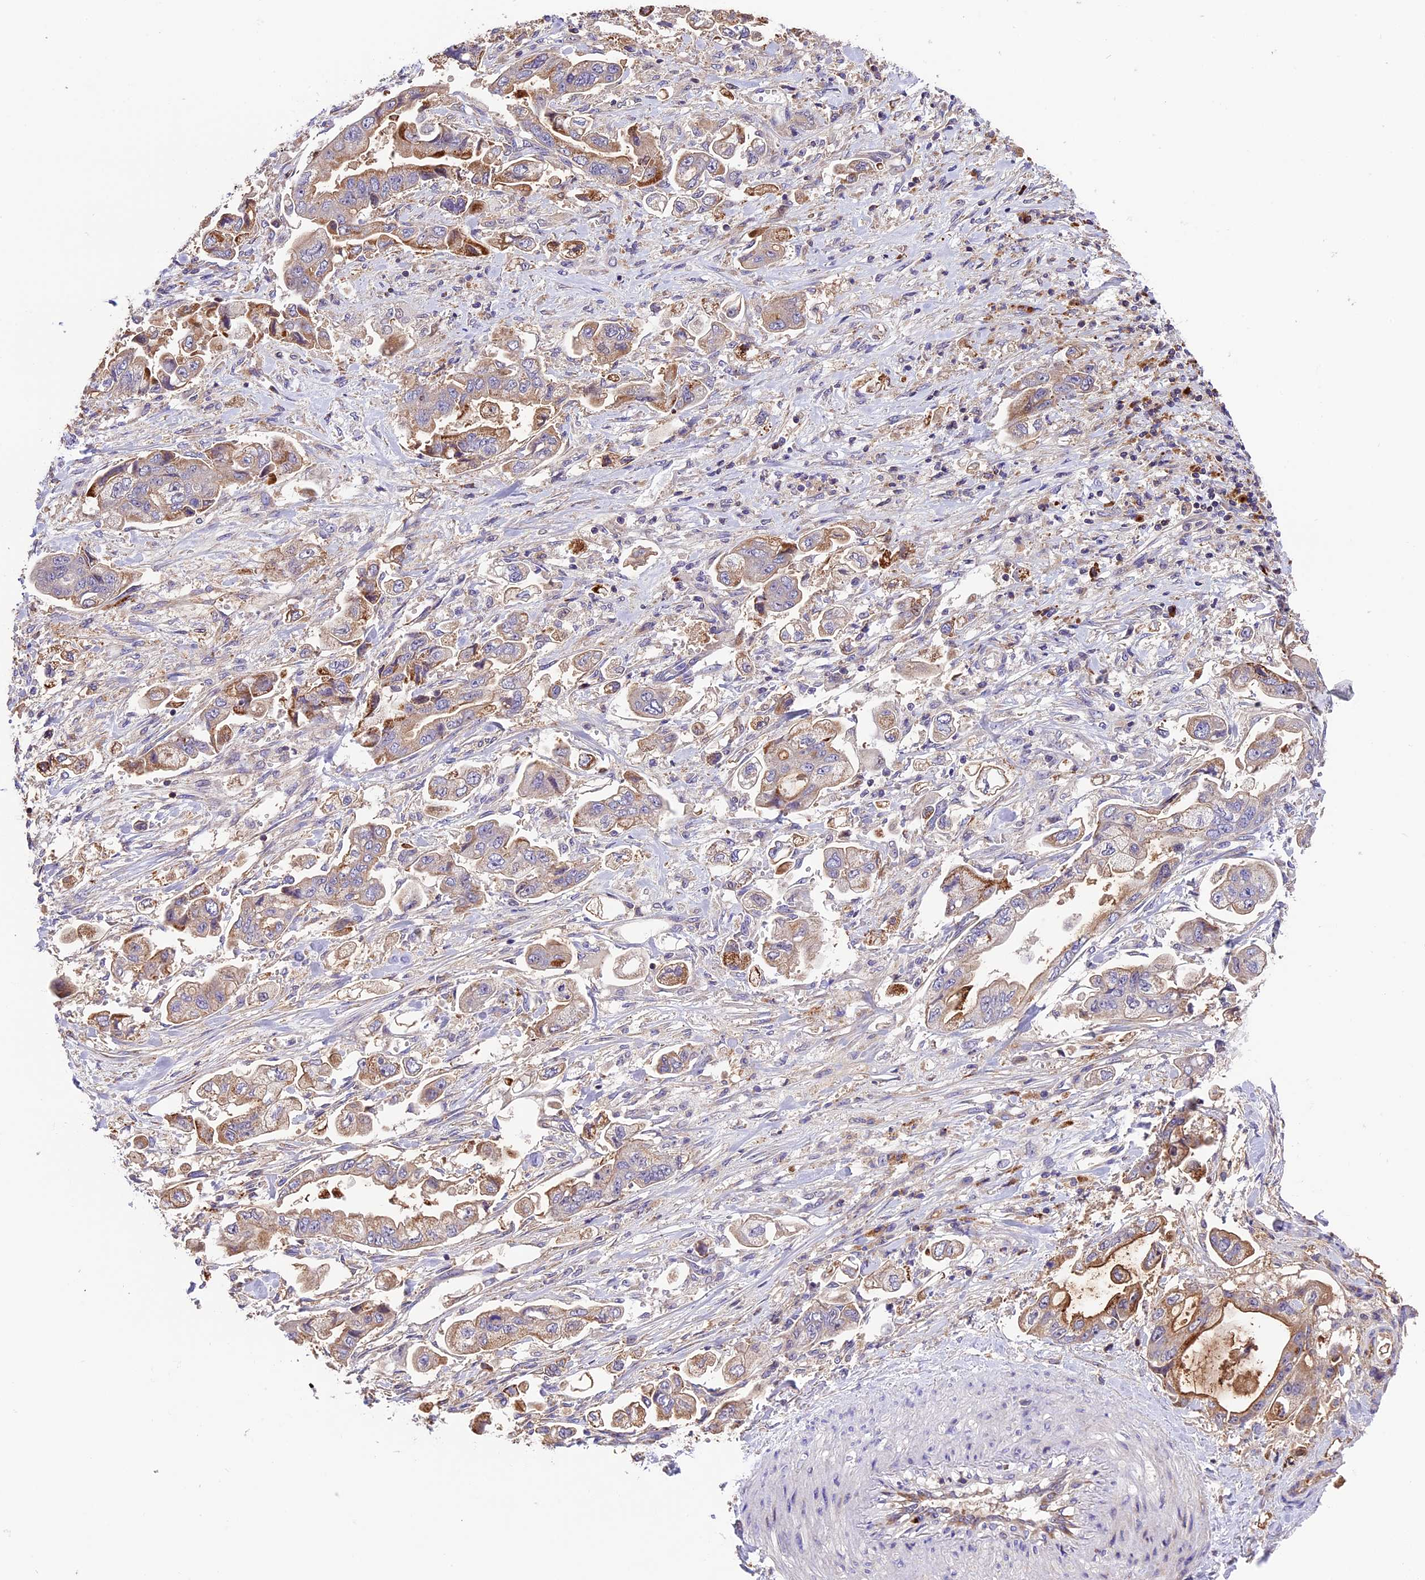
{"staining": {"intensity": "weak", "quantity": ">75%", "location": "cytoplasmic/membranous"}, "tissue": "stomach cancer", "cell_type": "Tumor cells", "image_type": "cancer", "snomed": [{"axis": "morphology", "description": "Adenocarcinoma, NOS"}, {"axis": "topography", "description": "Stomach"}], "caption": "About >75% of tumor cells in adenocarcinoma (stomach) show weak cytoplasmic/membranous protein positivity as visualized by brown immunohistochemical staining.", "gene": "METTL22", "patient": {"sex": "male", "age": 62}}